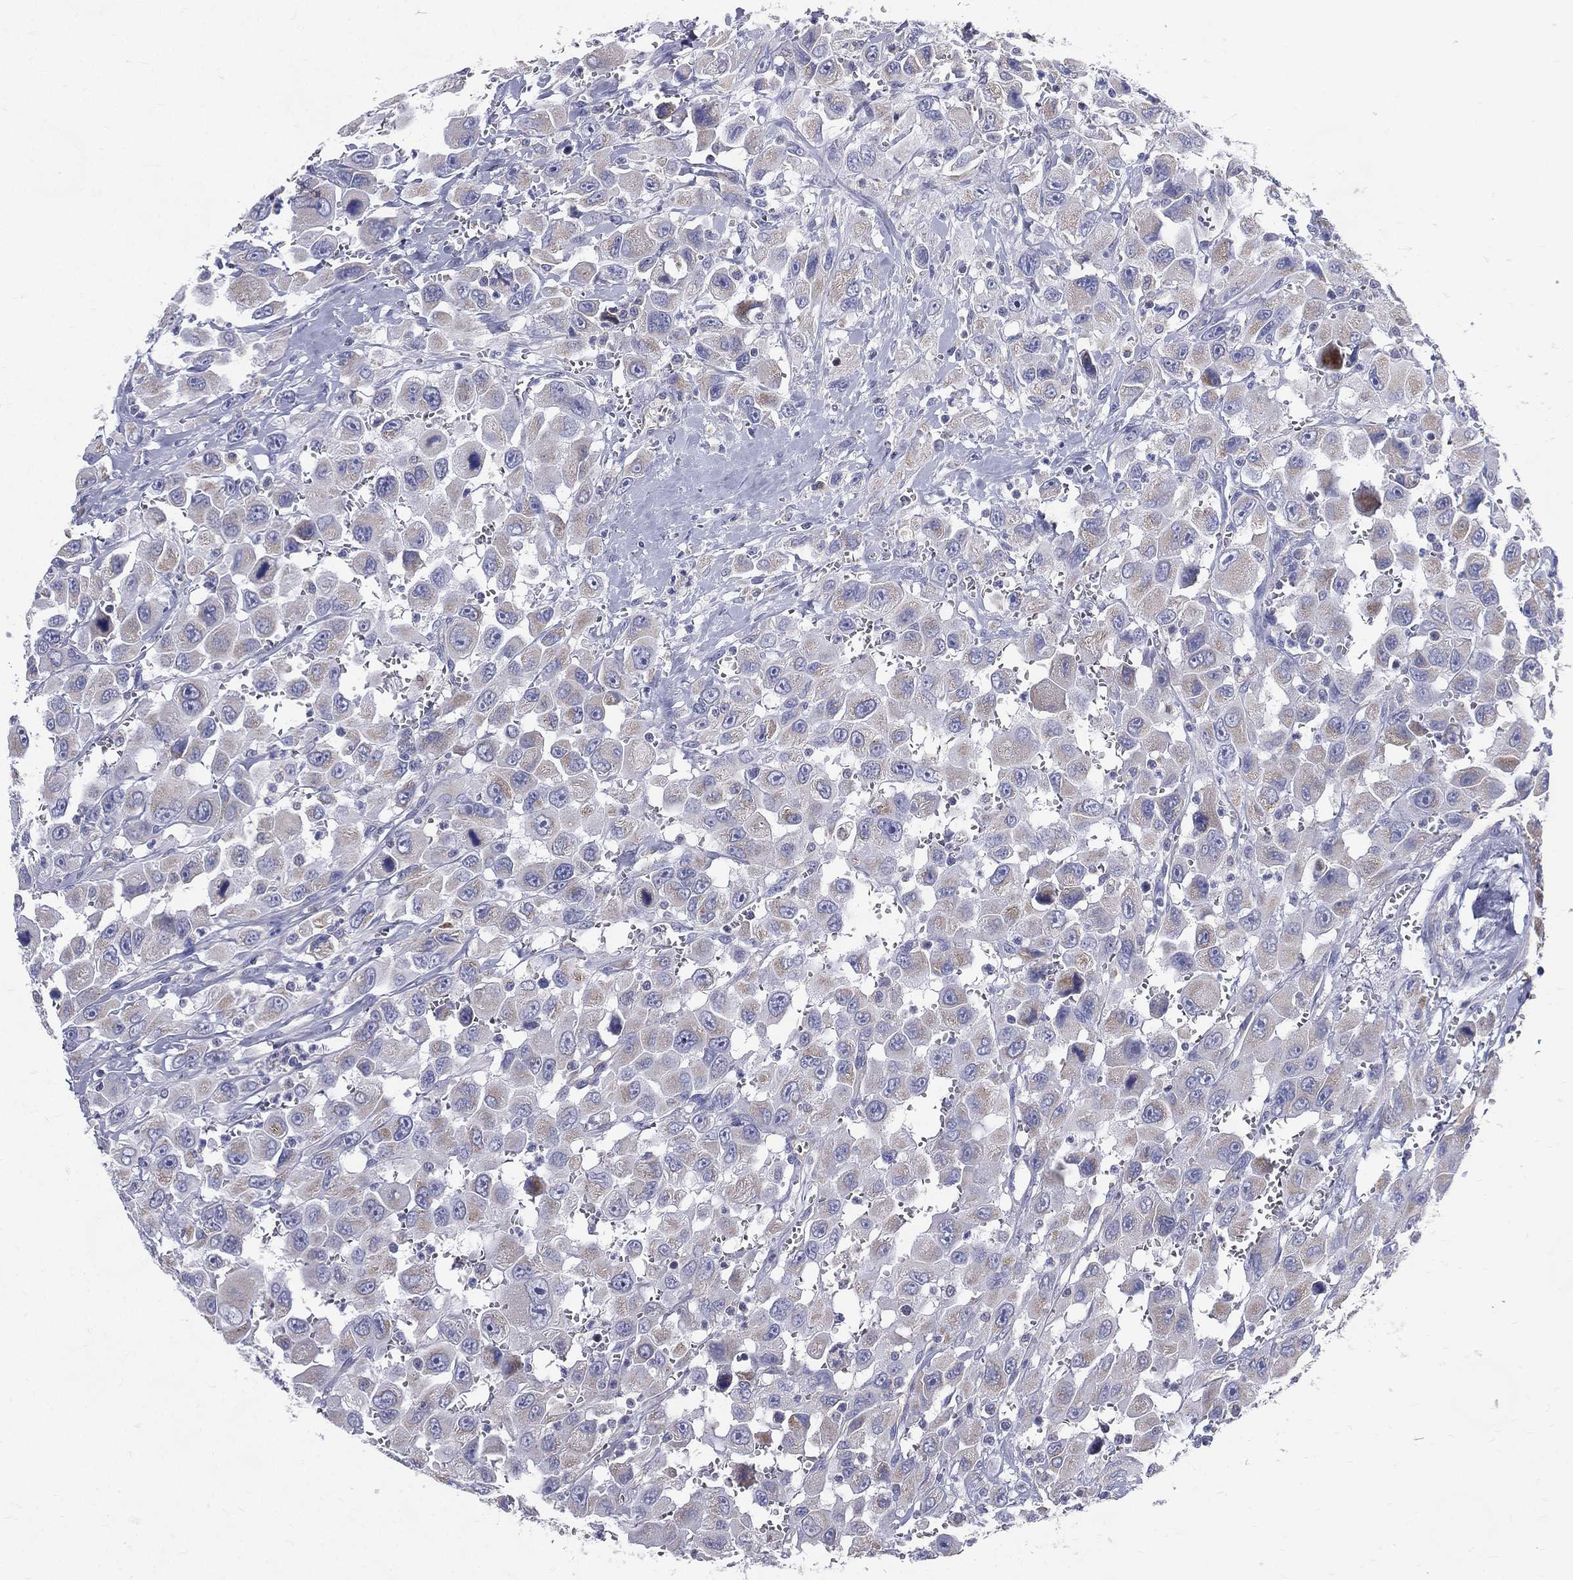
{"staining": {"intensity": "negative", "quantity": "none", "location": "none"}, "tissue": "head and neck cancer", "cell_type": "Tumor cells", "image_type": "cancer", "snomed": [{"axis": "morphology", "description": "Squamous cell carcinoma, NOS"}, {"axis": "morphology", "description": "Squamous cell carcinoma, metastatic, NOS"}, {"axis": "topography", "description": "Oral tissue"}, {"axis": "topography", "description": "Head-Neck"}], "caption": "There is no significant expression in tumor cells of head and neck metastatic squamous cell carcinoma. (DAB (3,3'-diaminobenzidine) IHC, high magnification).", "gene": "PWWP3A", "patient": {"sex": "female", "age": 85}}